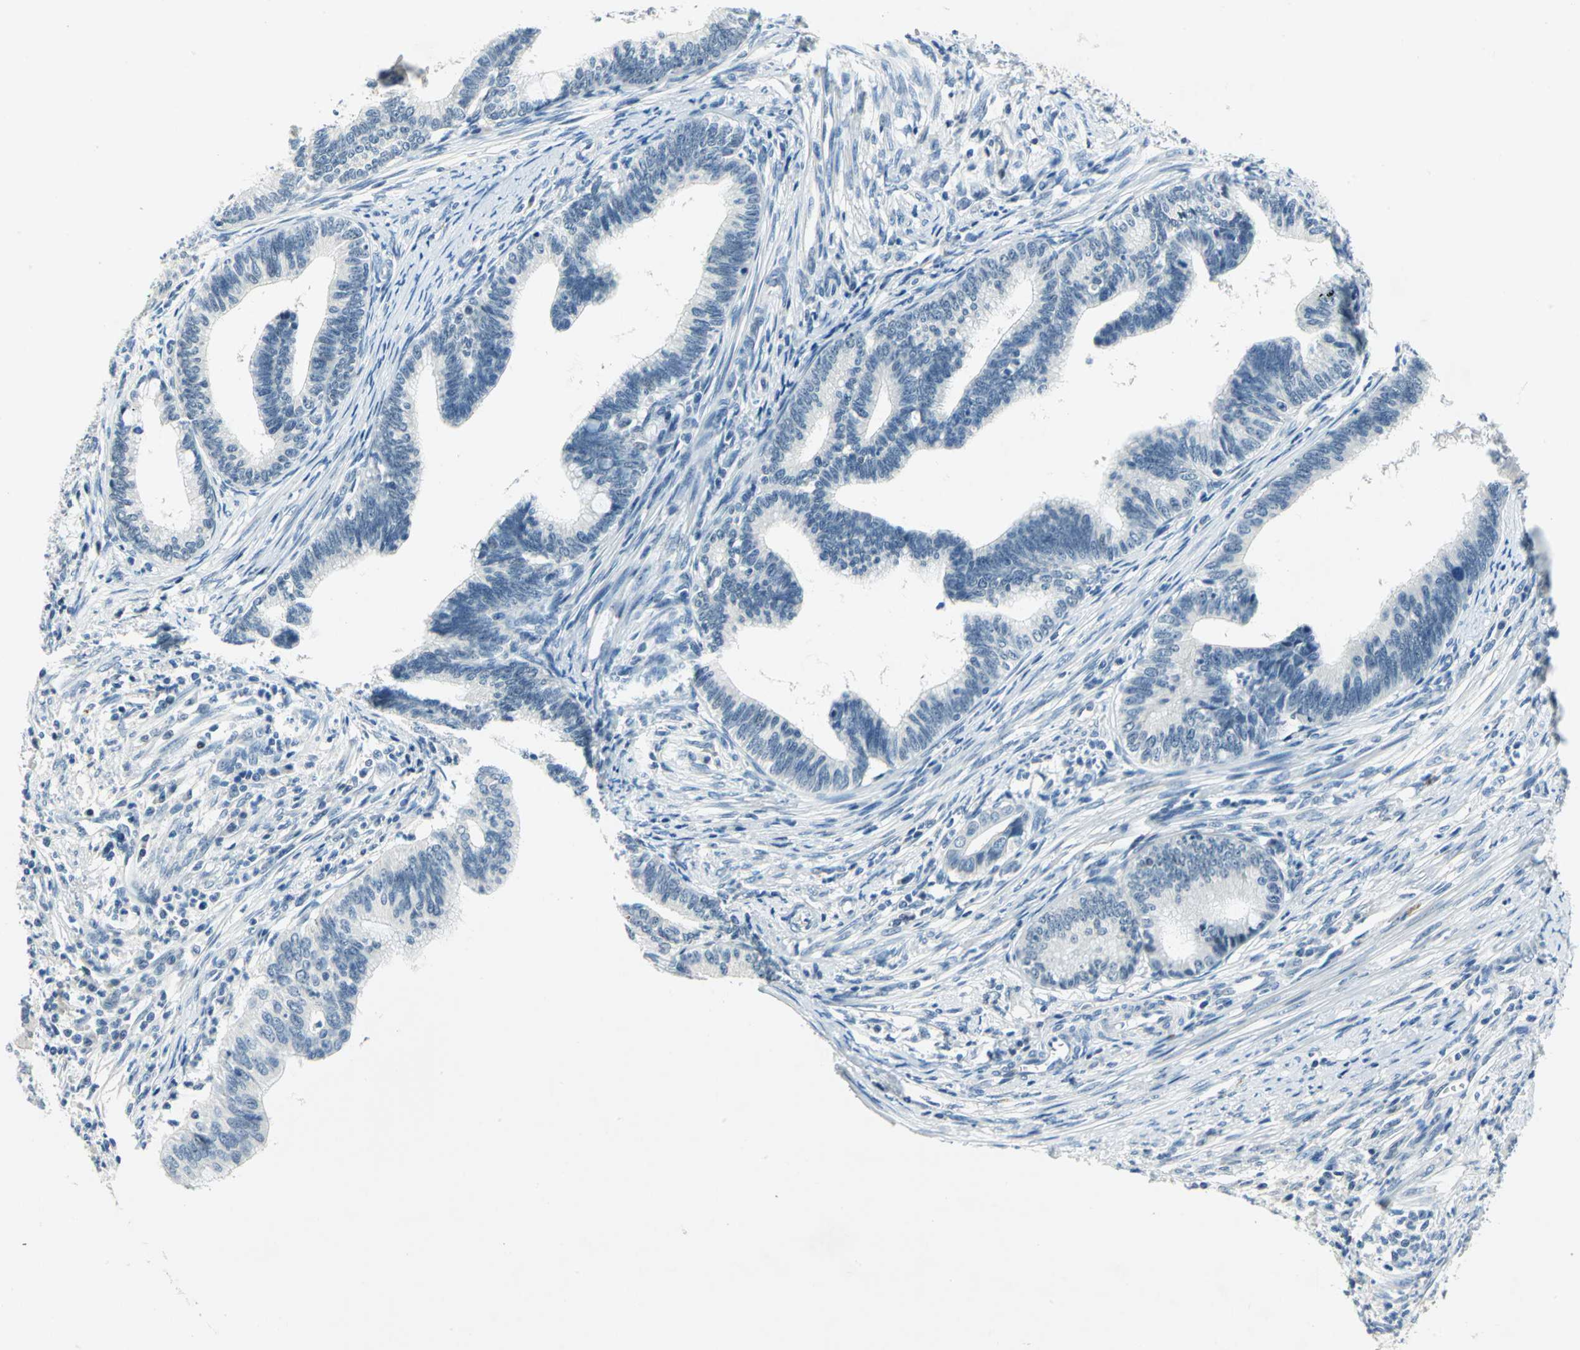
{"staining": {"intensity": "negative", "quantity": "none", "location": "none"}, "tissue": "cervical cancer", "cell_type": "Tumor cells", "image_type": "cancer", "snomed": [{"axis": "morphology", "description": "Adenocarcinoma, NOS"}, {"axis": "topography", "description": "Cervix"}], "caption": "Tumor cells are negative for brown protein staining in adenocarcinoma (cervical).", "gene": "RAD17", "patient": {"sex": "female", "age": 36}}